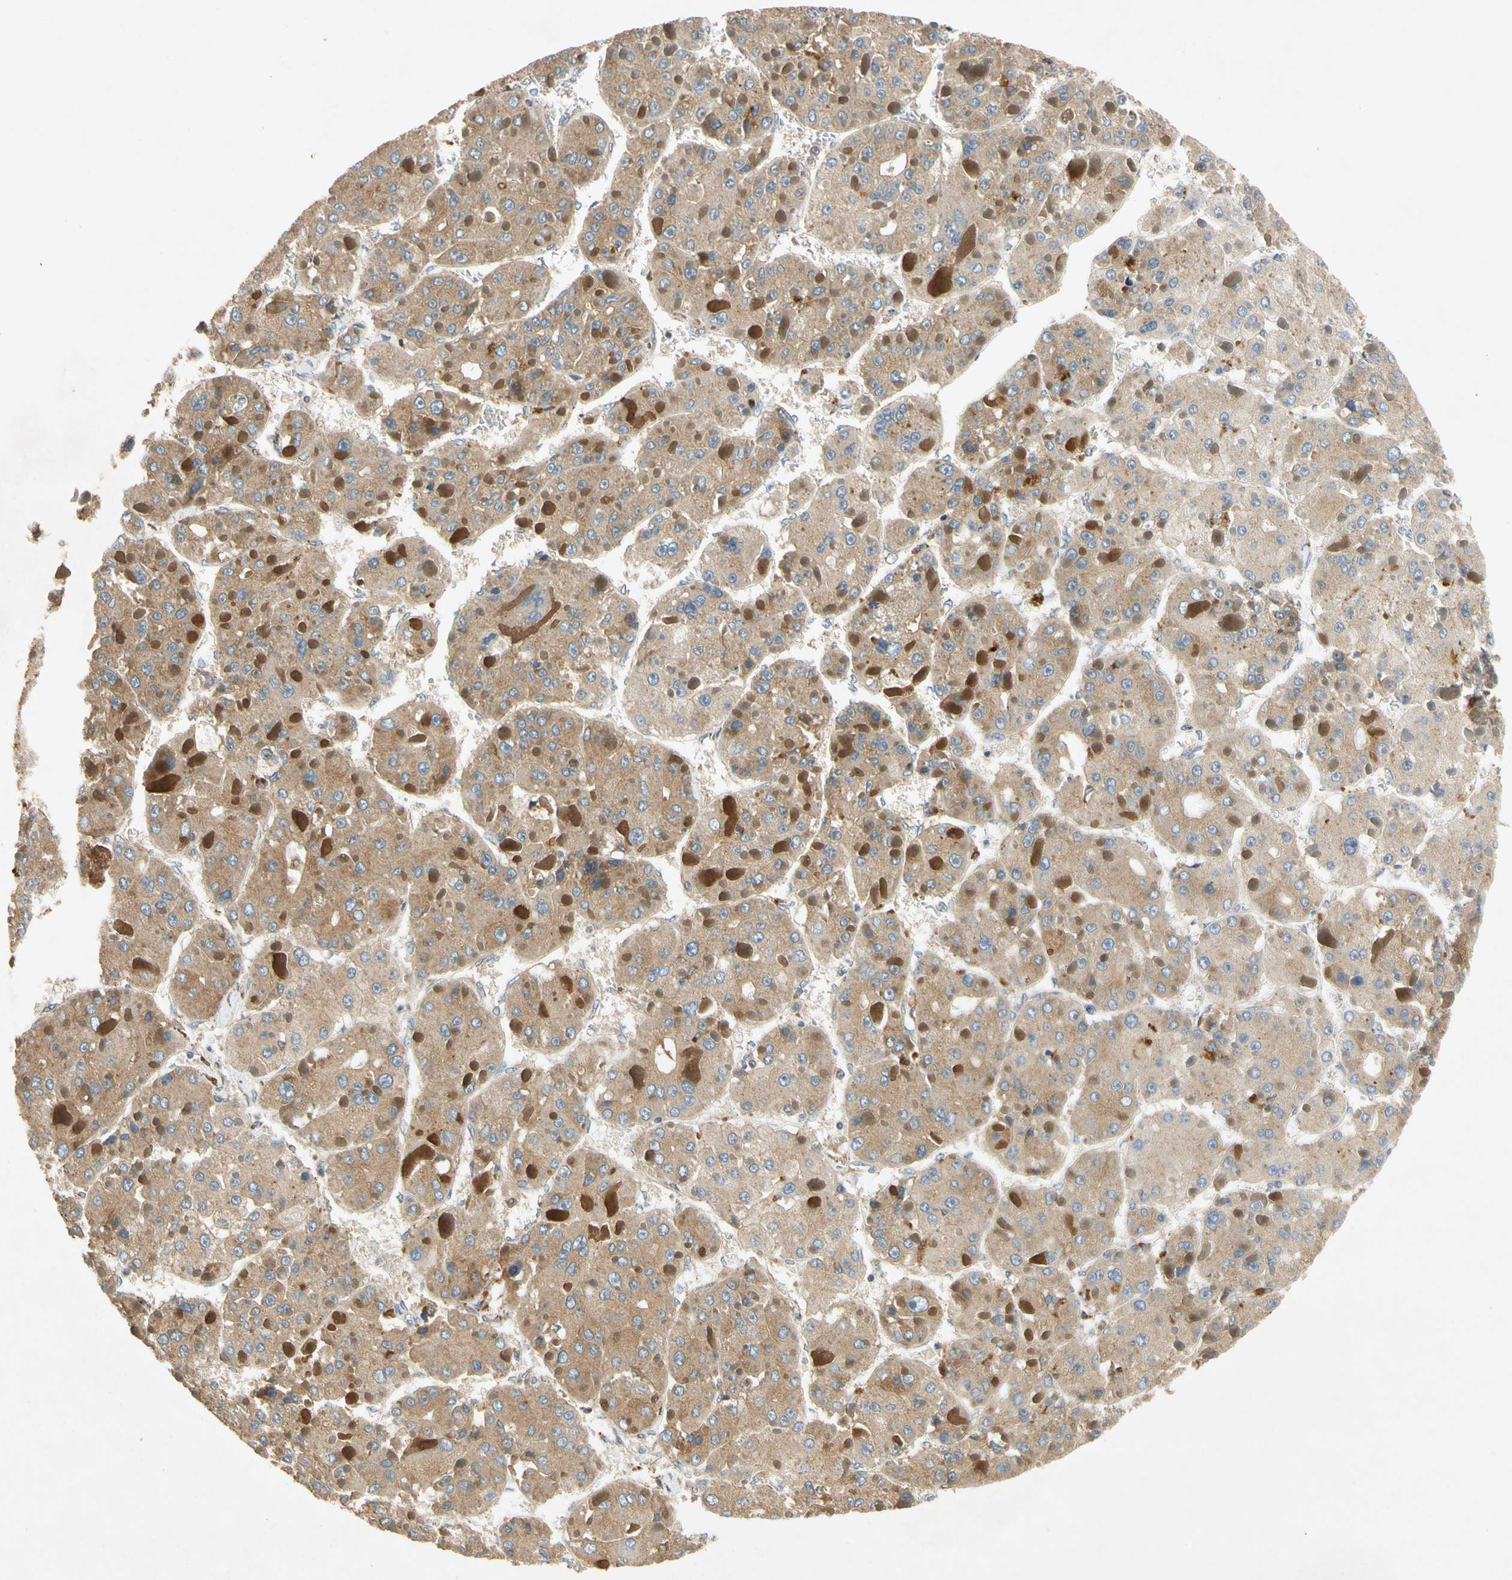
{"staining": {"intensity": "moderate", "quantity": "25%-75%", "location": "cytoplasmic/membranous"}, "tissue": "liver cancer", "cell_type": "Tumor cells", "image_type": "cancer", "snomed": [{"axis": "morphology", "description": "Carcinoma, Hepatocellular, NOS"}, {"axis": "topography", "description": "Liver"}], "caption": "Liver cancer (hepatocellular carcinoma) tissue shows moderate cytoplasmic/membranous staining in approximately 25%-75% of tumor cells, visualized by immunohistochemistry.", "gene": "USP46", "patient": {"sex": "female", "age": 73}}